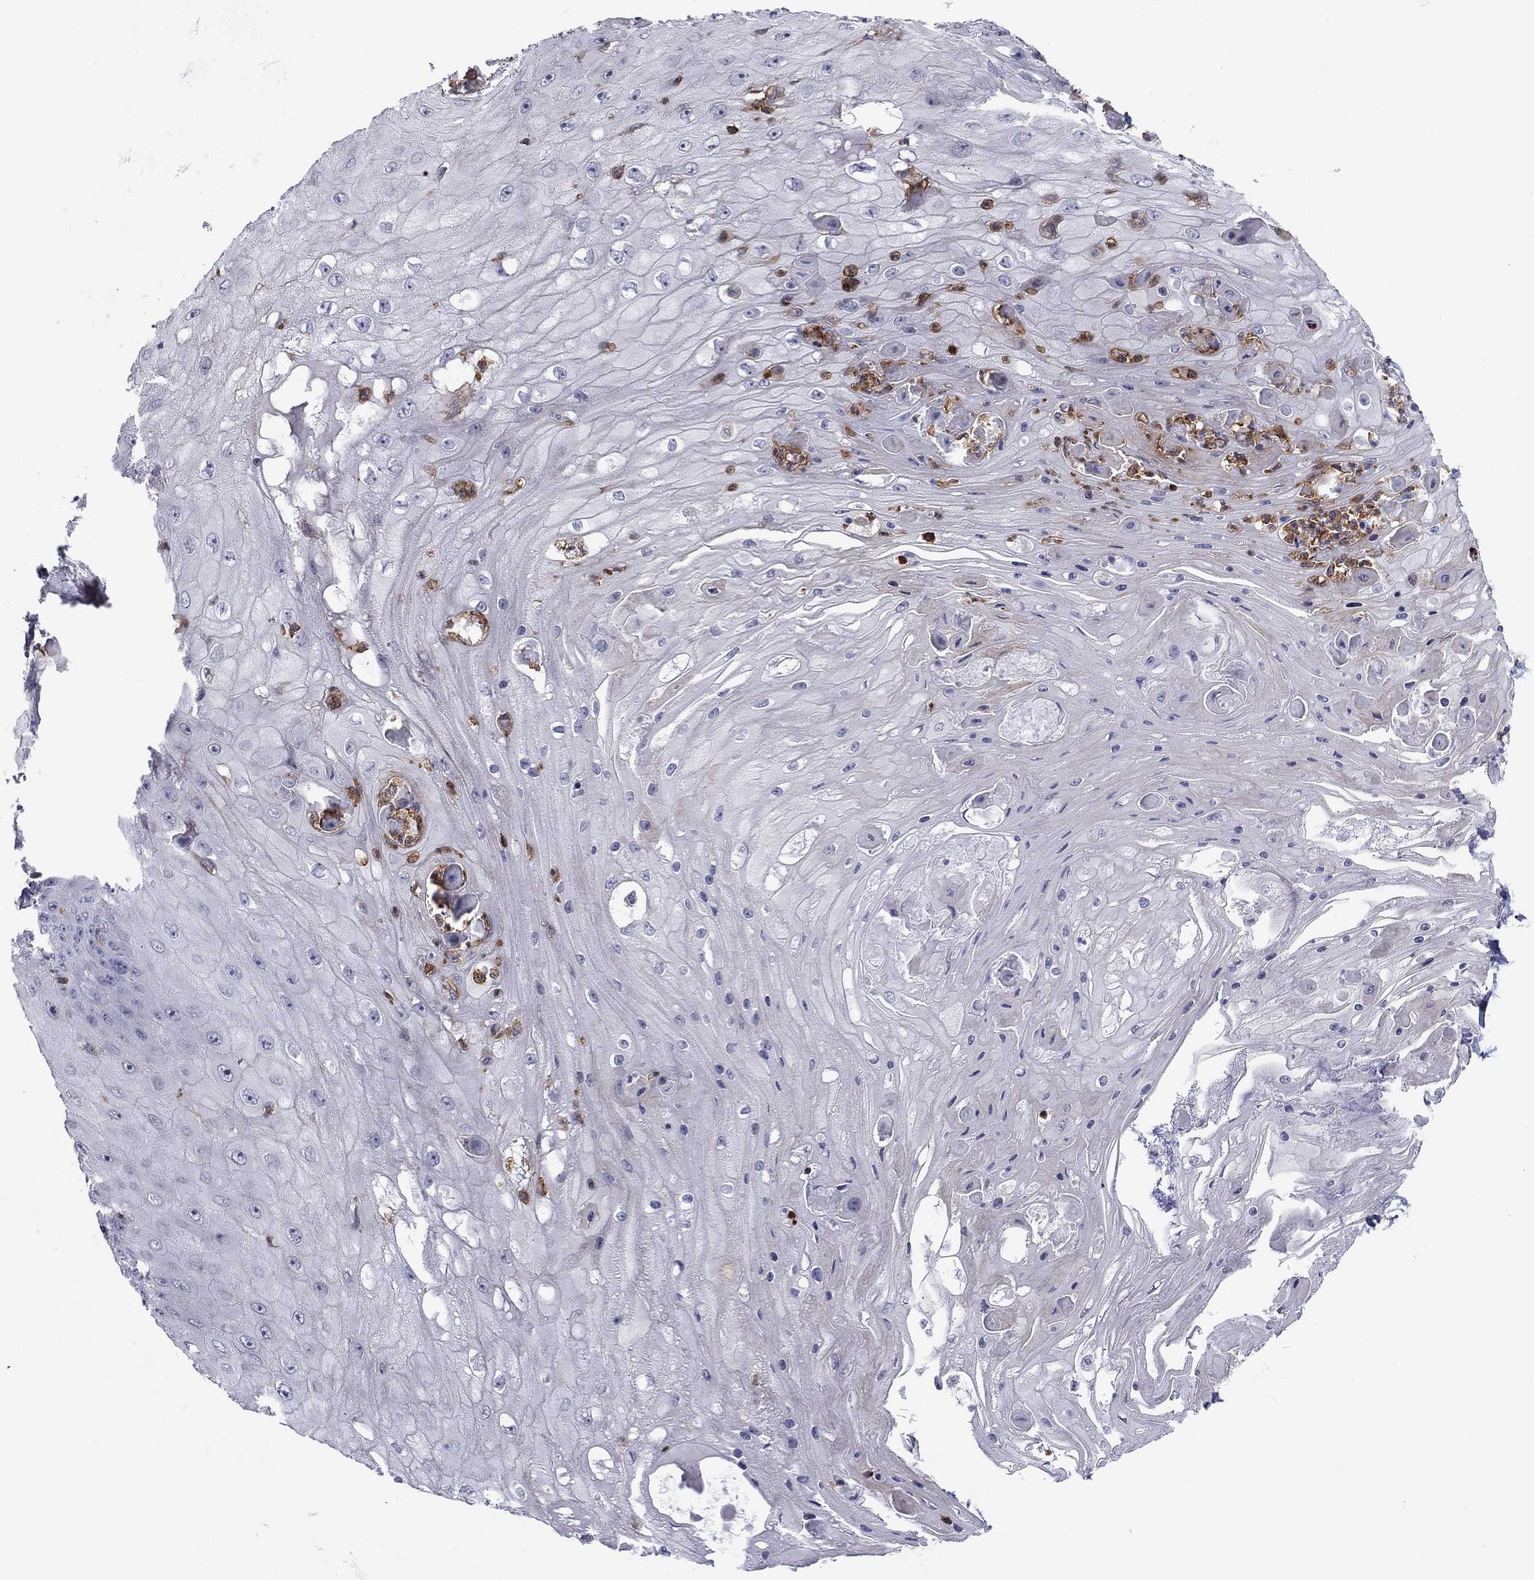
{"staining": {"intensity": "negative", "quantity": "none", "location": "none"}, "tissue": "skin cancer", "cell_type": "Tumor cells", "image_type": "cancer", "snomed": [{"axis": "morphology", "description": "Squamous cell carcinoma, NOS"}, {"axis": "topography", "description": "Skin"}], "caption": "A high-resolution image shows immunohistochemistry staining of squamous cell carcinoma (skin), which demonstrates no significant expression in tumor cells.", "gene": "ARHGAP27", "patient": {"sex": "male", "age": 70}}